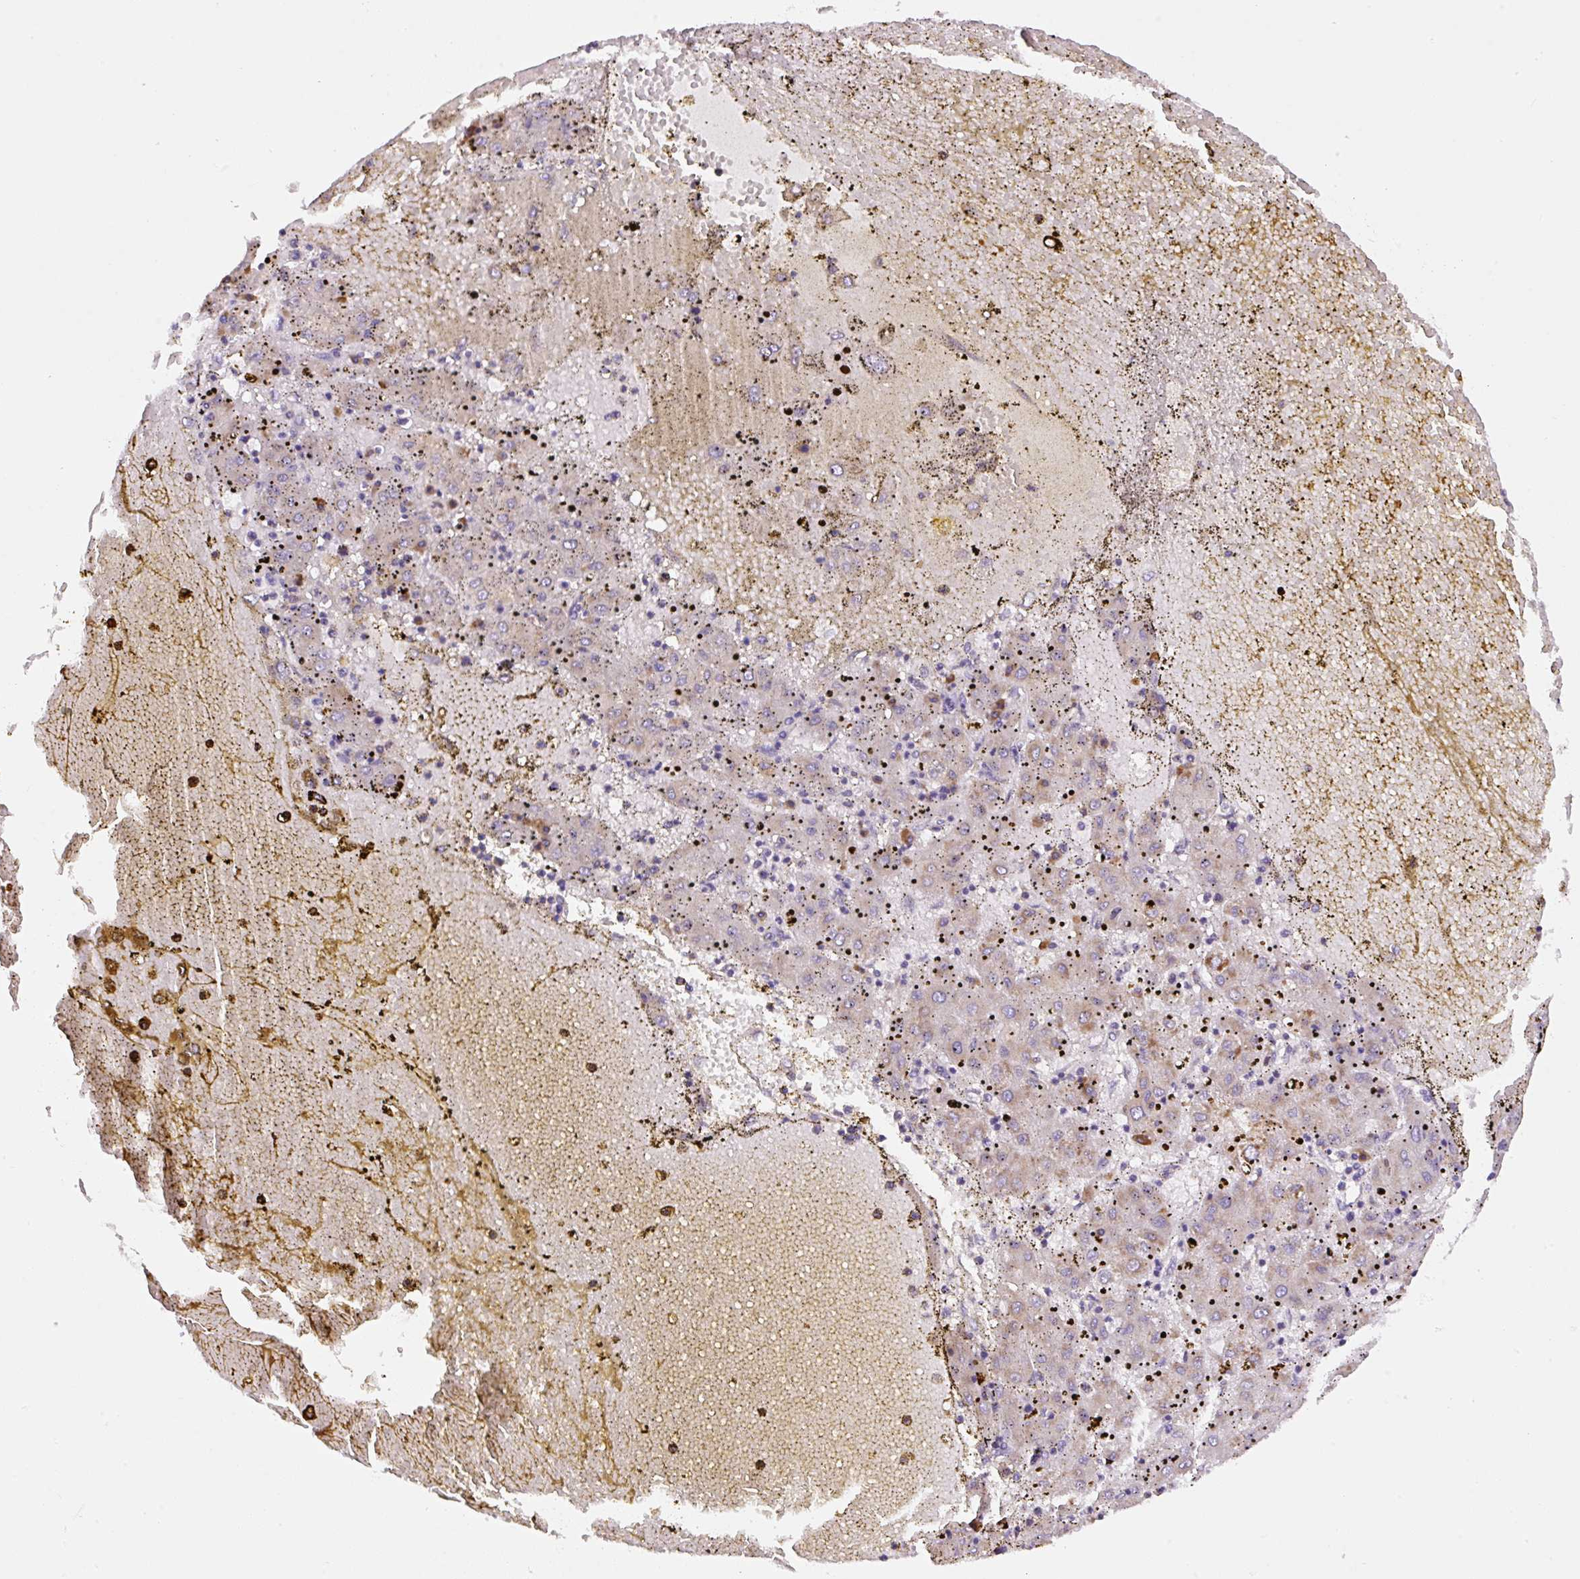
{"staining": {"intensity": "weak", "quantity": "25%-75%", "location": "cytoplasmic/membranous"}, "tissue": "liver cancer", "cell_type": "Tumor cells", "image_type": "cancer", "snomed": [{"axis": "morphology", "description": "Carcinoma, Hepatocellular, NOS"}, {"axis": "topography", "description": "Liver"}], "caption": "Liver cancer tissue reveals weak cytoplasmic/membranous positivity in about 25%-75% of tumor cells, visualized by immunohistochemistry. (DAB (3,3'-diaminobenzidine) = brown stain, brightfield microscopy at high magnification).", "gene": "DDOST", "patient": {"sex": "male", "age": 72}}